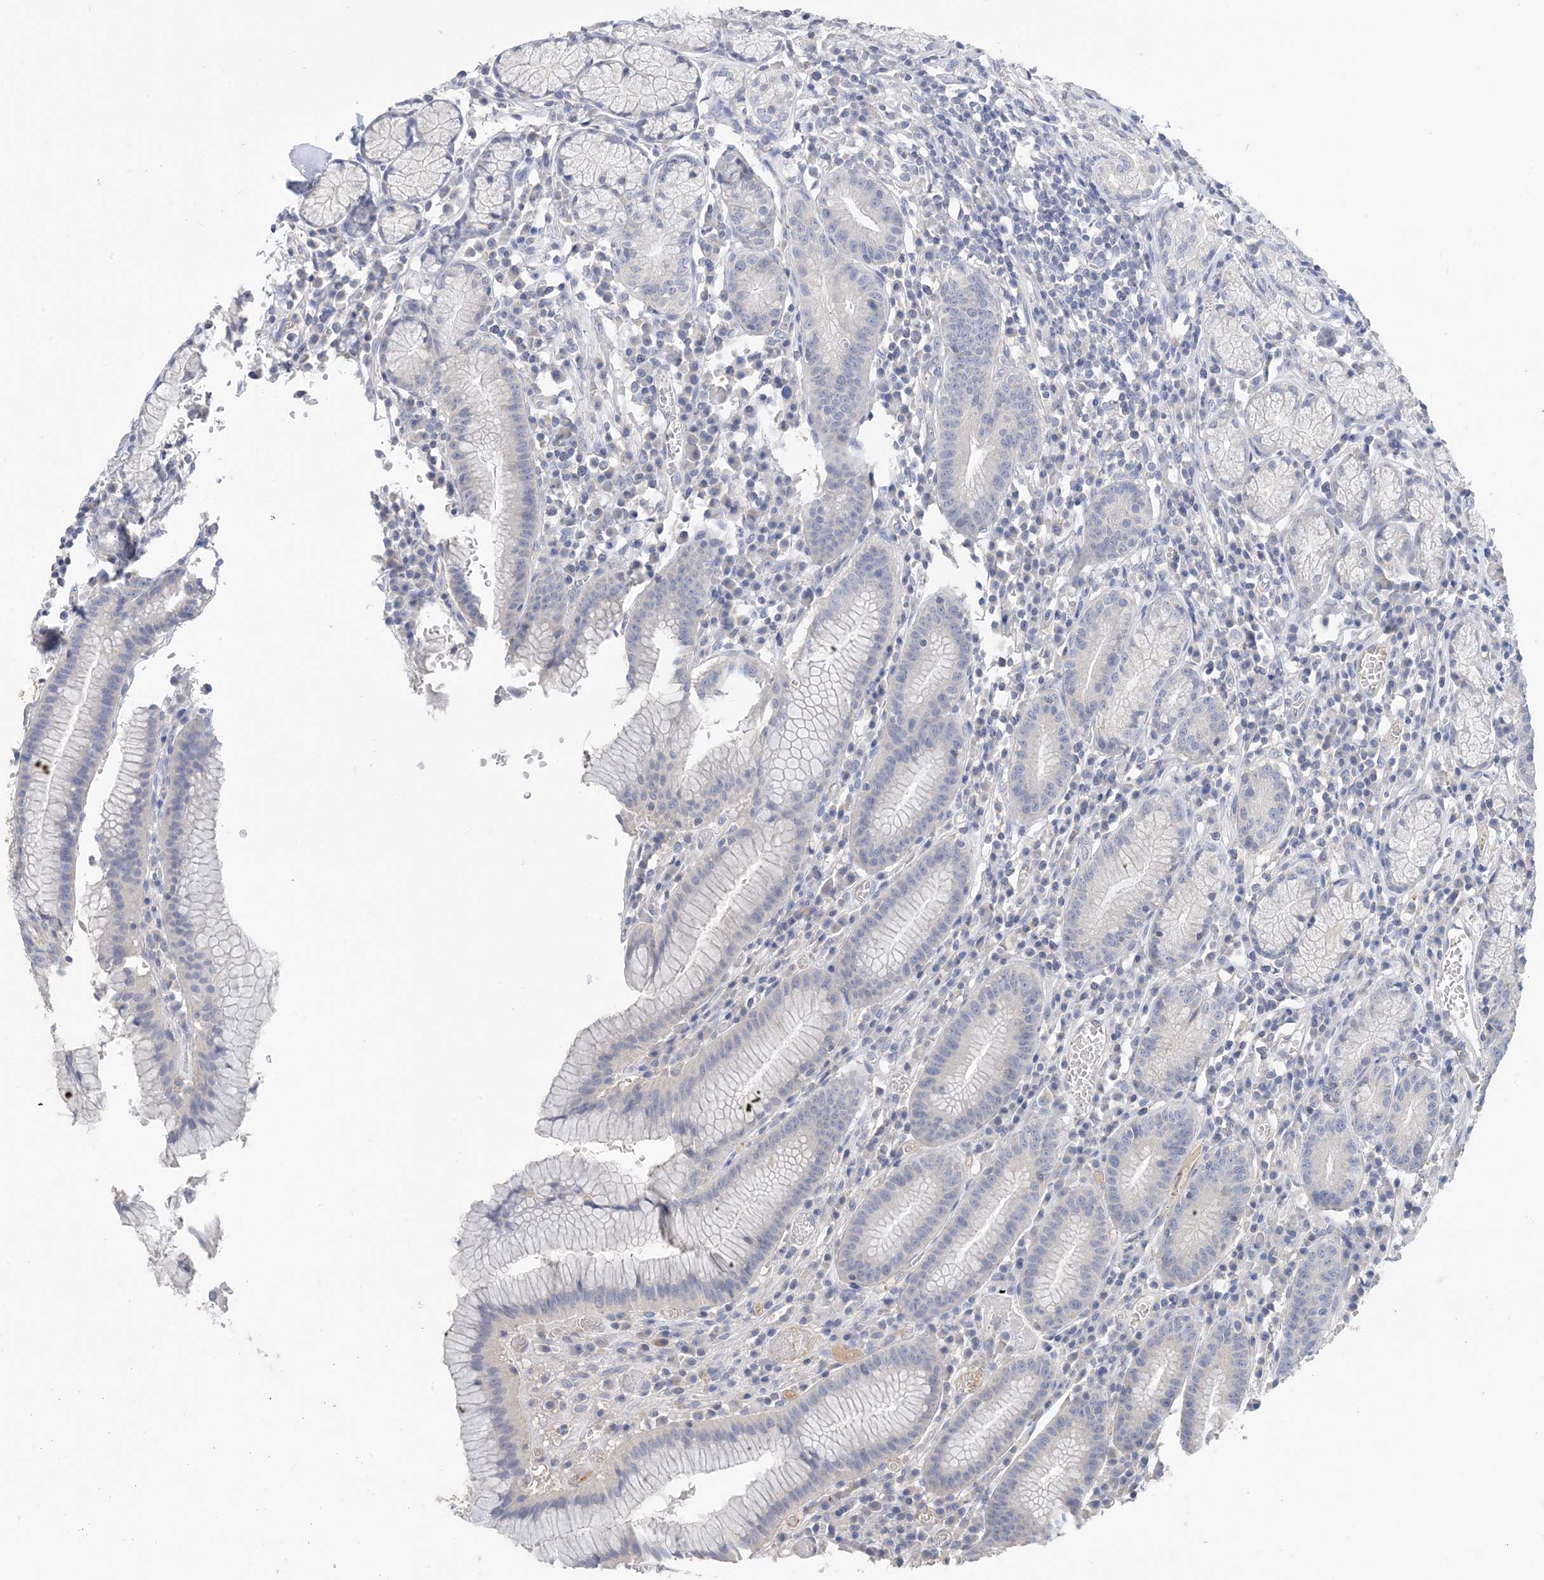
{"staining": {"intensity": "negative", "quantity": "none", "location": "none"}, "tissue": "stomach", "cell_type": "Glandular cells", "image_type": "normal", "snomed": [{"axis": "morphology", "description": "Normal tissue, NOS"}, {"axis": "topography", "description": "Stomach"}], "caption": "Micrograph shows no significant protein expression in glandular cells of normal stomach.", "gene": "KPRP", "patient": {"sex": "male", "age": 55}}